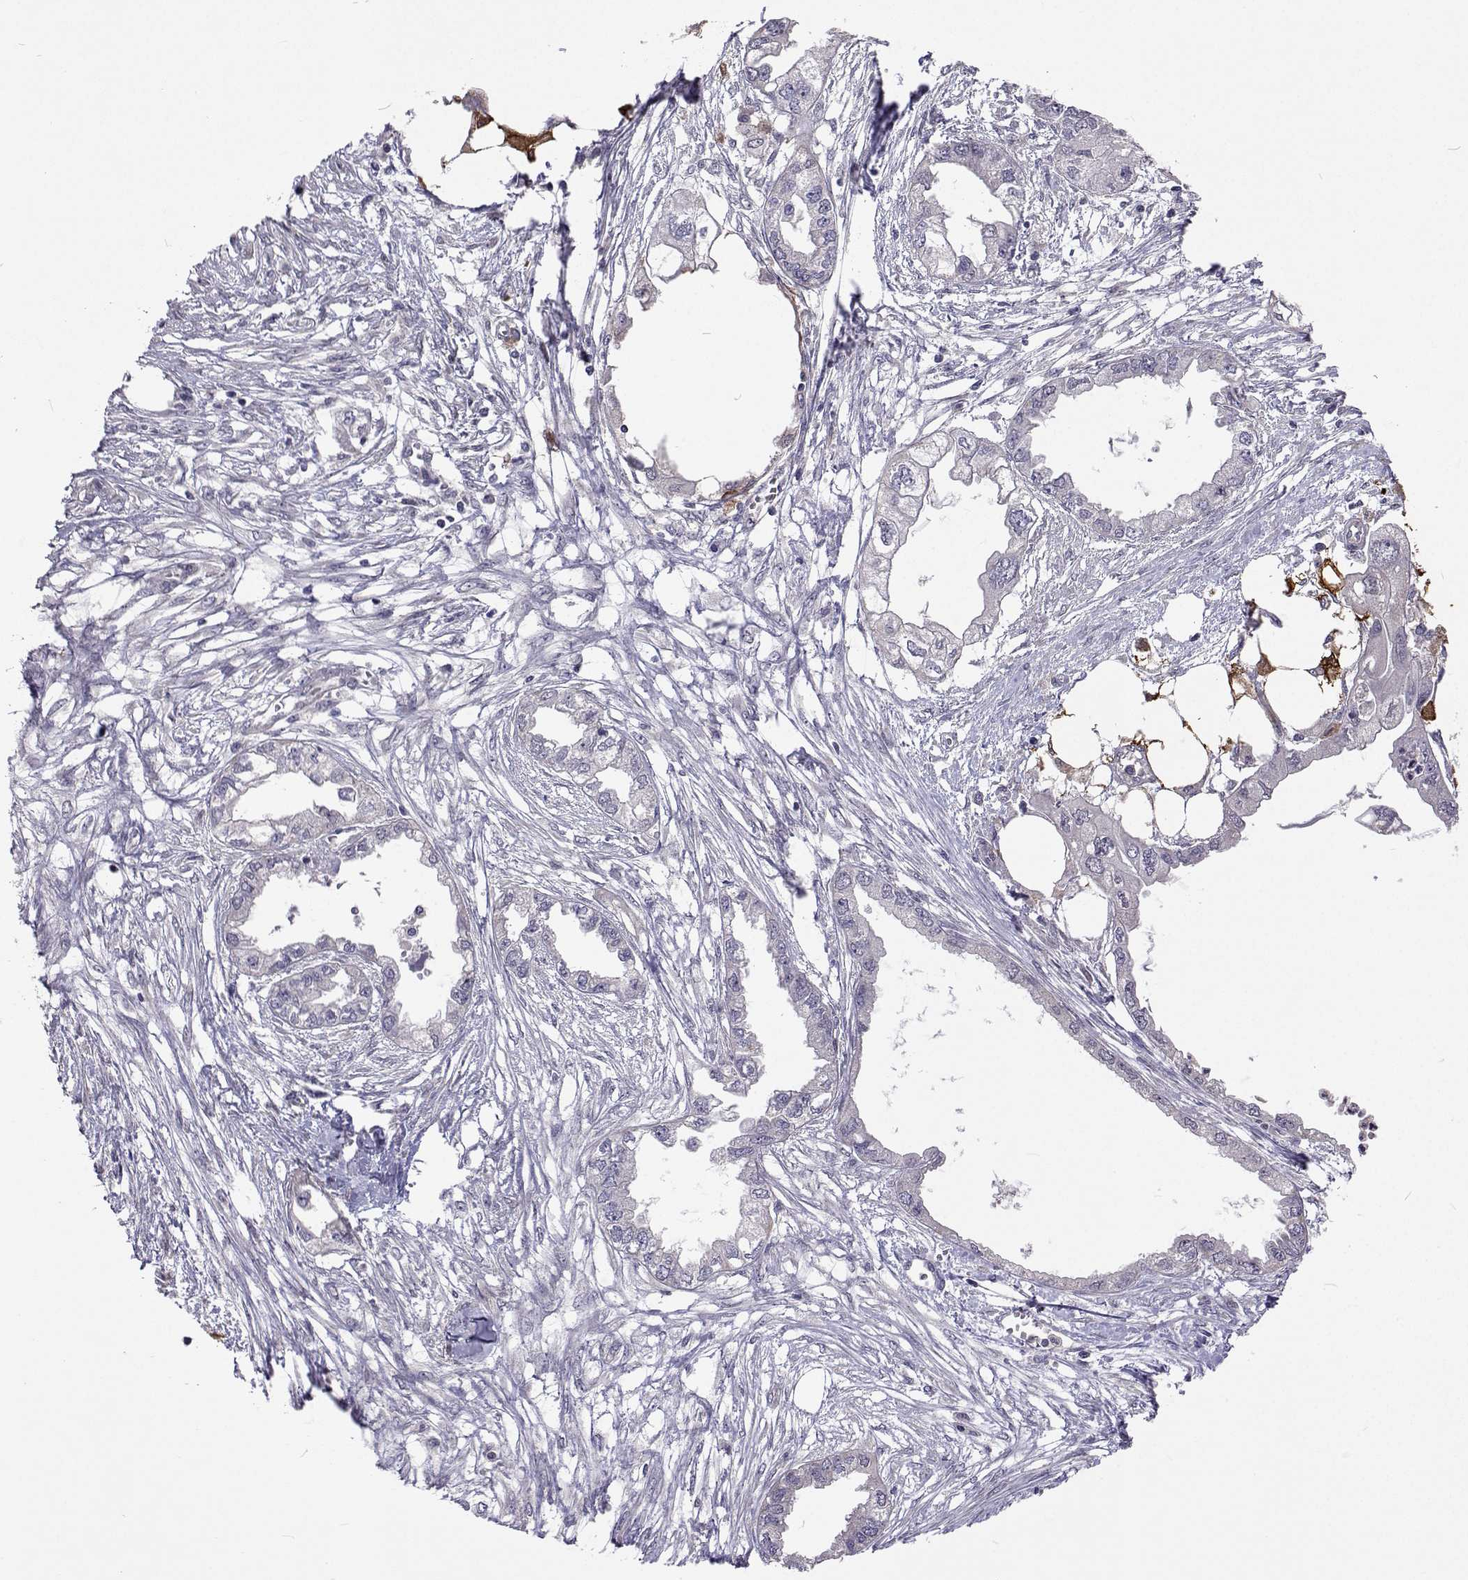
{"staining": {"intensity": "negative", "quantity": "none", "location": "none"}, "tissue": "endometrial cancer", "cell_type": "Tumor cells", "image_type": "cancer", "snomed": [{"axis": "morphology", "description": "Adenocarcinoma, NOS"}, {"axis": "morphology", "description": "Adenocarcinoma, metastatic, NOS"}, {"axis": "topography", "description": "Adipose tissue"}, {"axis": "topography", "description": "Endometrium"}], "caption": "IHC photomicrograph of human endometrial cancer stained for a protein (brown), which reveals no positivity in tumor cells.", "gene": "DHTKD1", "patient": {"sex": "female", "age": 67}}